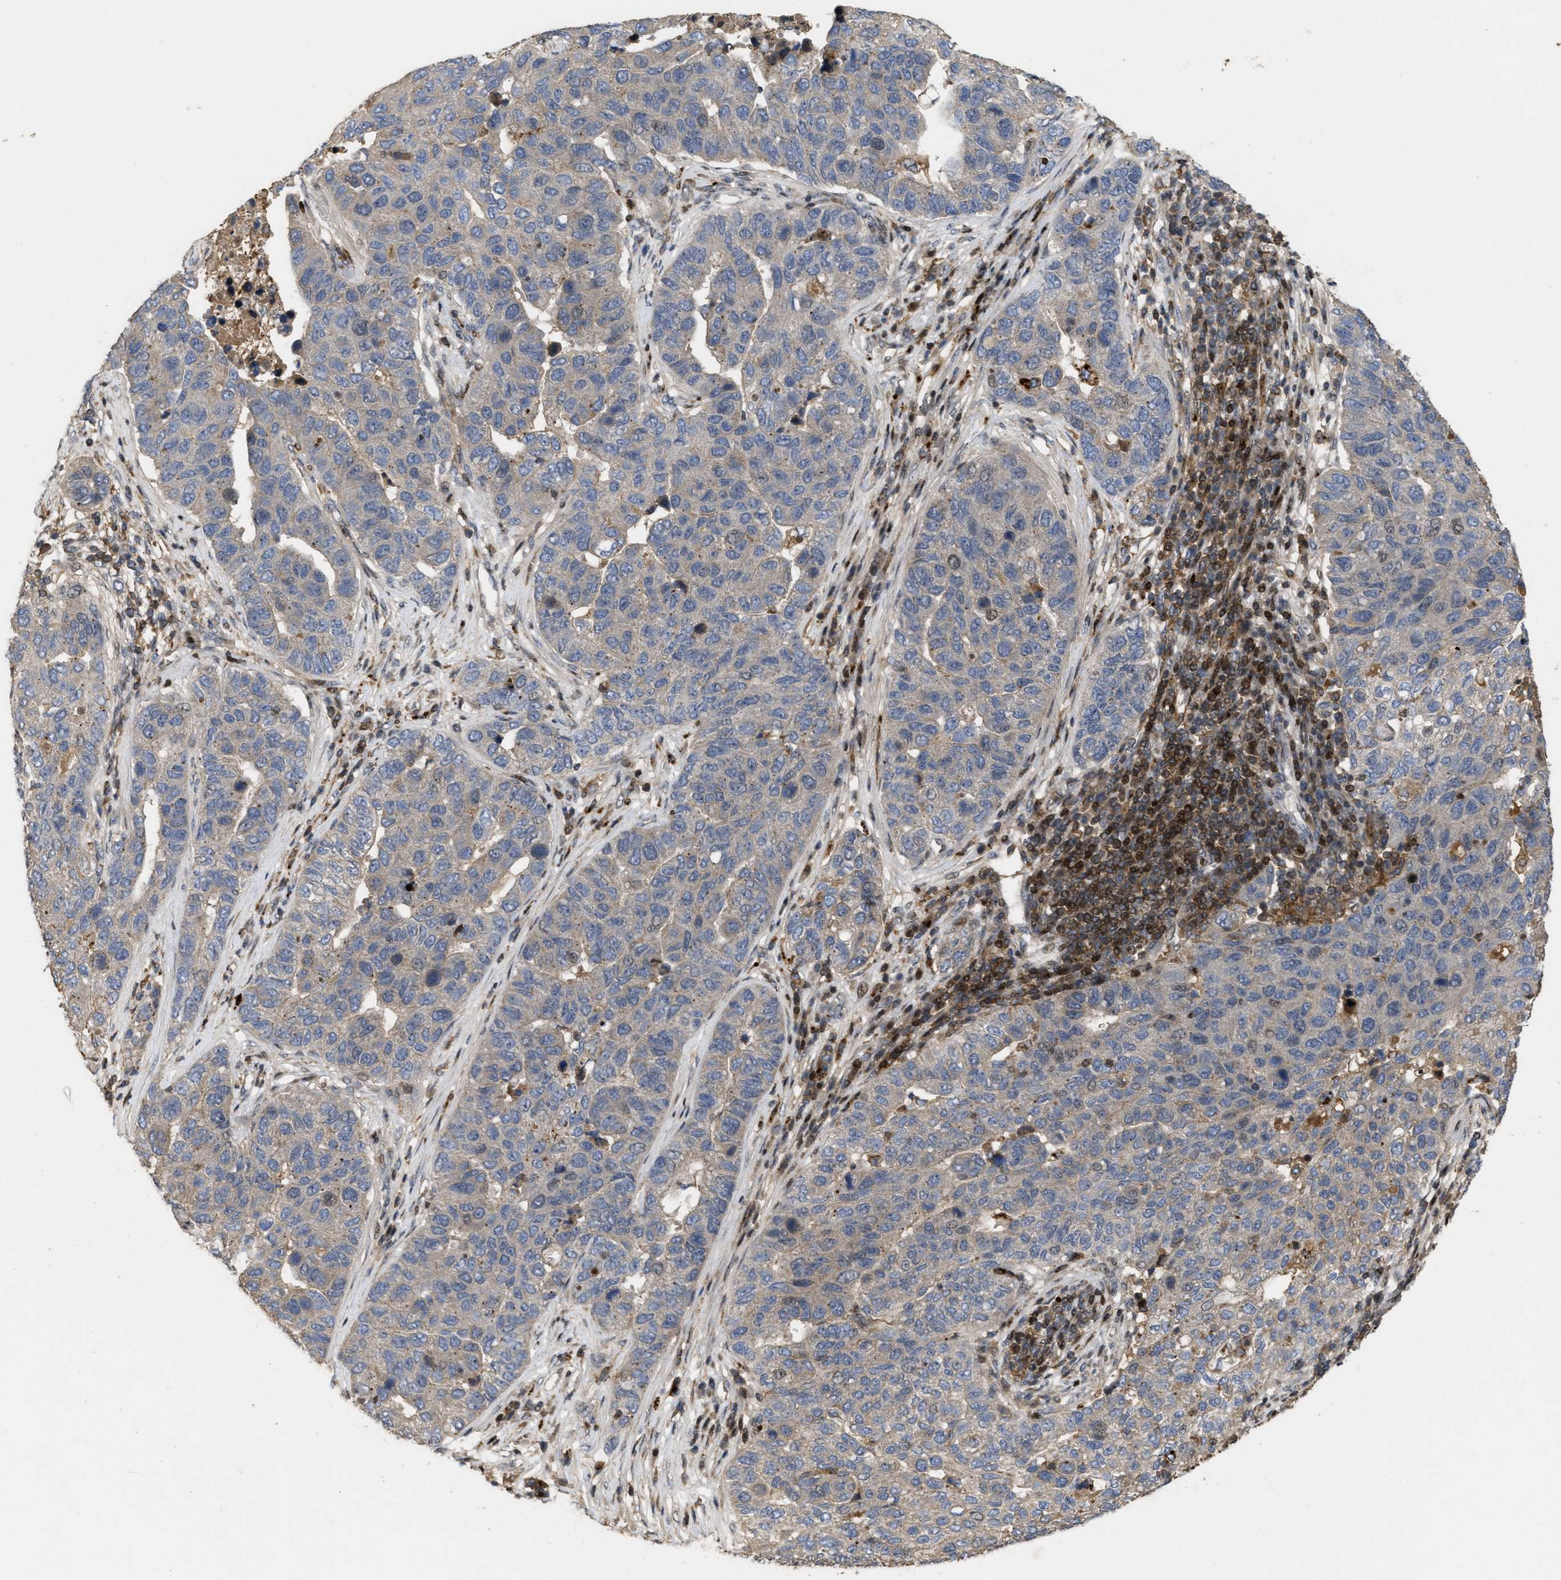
{"staining": {"intensity": "weak", "quantity": "25%-75%", "location": "cytoplasmic/membranous"}, "tissue": "pancreatic cancer", "cell_type": "Tumor cells", "image_type": "cancer", "snomed": [{"axis": "morphology", "description": "Adenocarcinoma, NOS"}, {"axis": "topography", "description": "Pancreas"}], "caption": "Tumor cells reveal low levels of weak cytoplasmic/membranous staining in about 25%-75% of cells in human pancreatic adenocarcinoma. (brown staining indicates protein expression, while blue staining denotes nuclei).", "gene": "CBR3", "patient": {"sex": "female", "age": 61}}